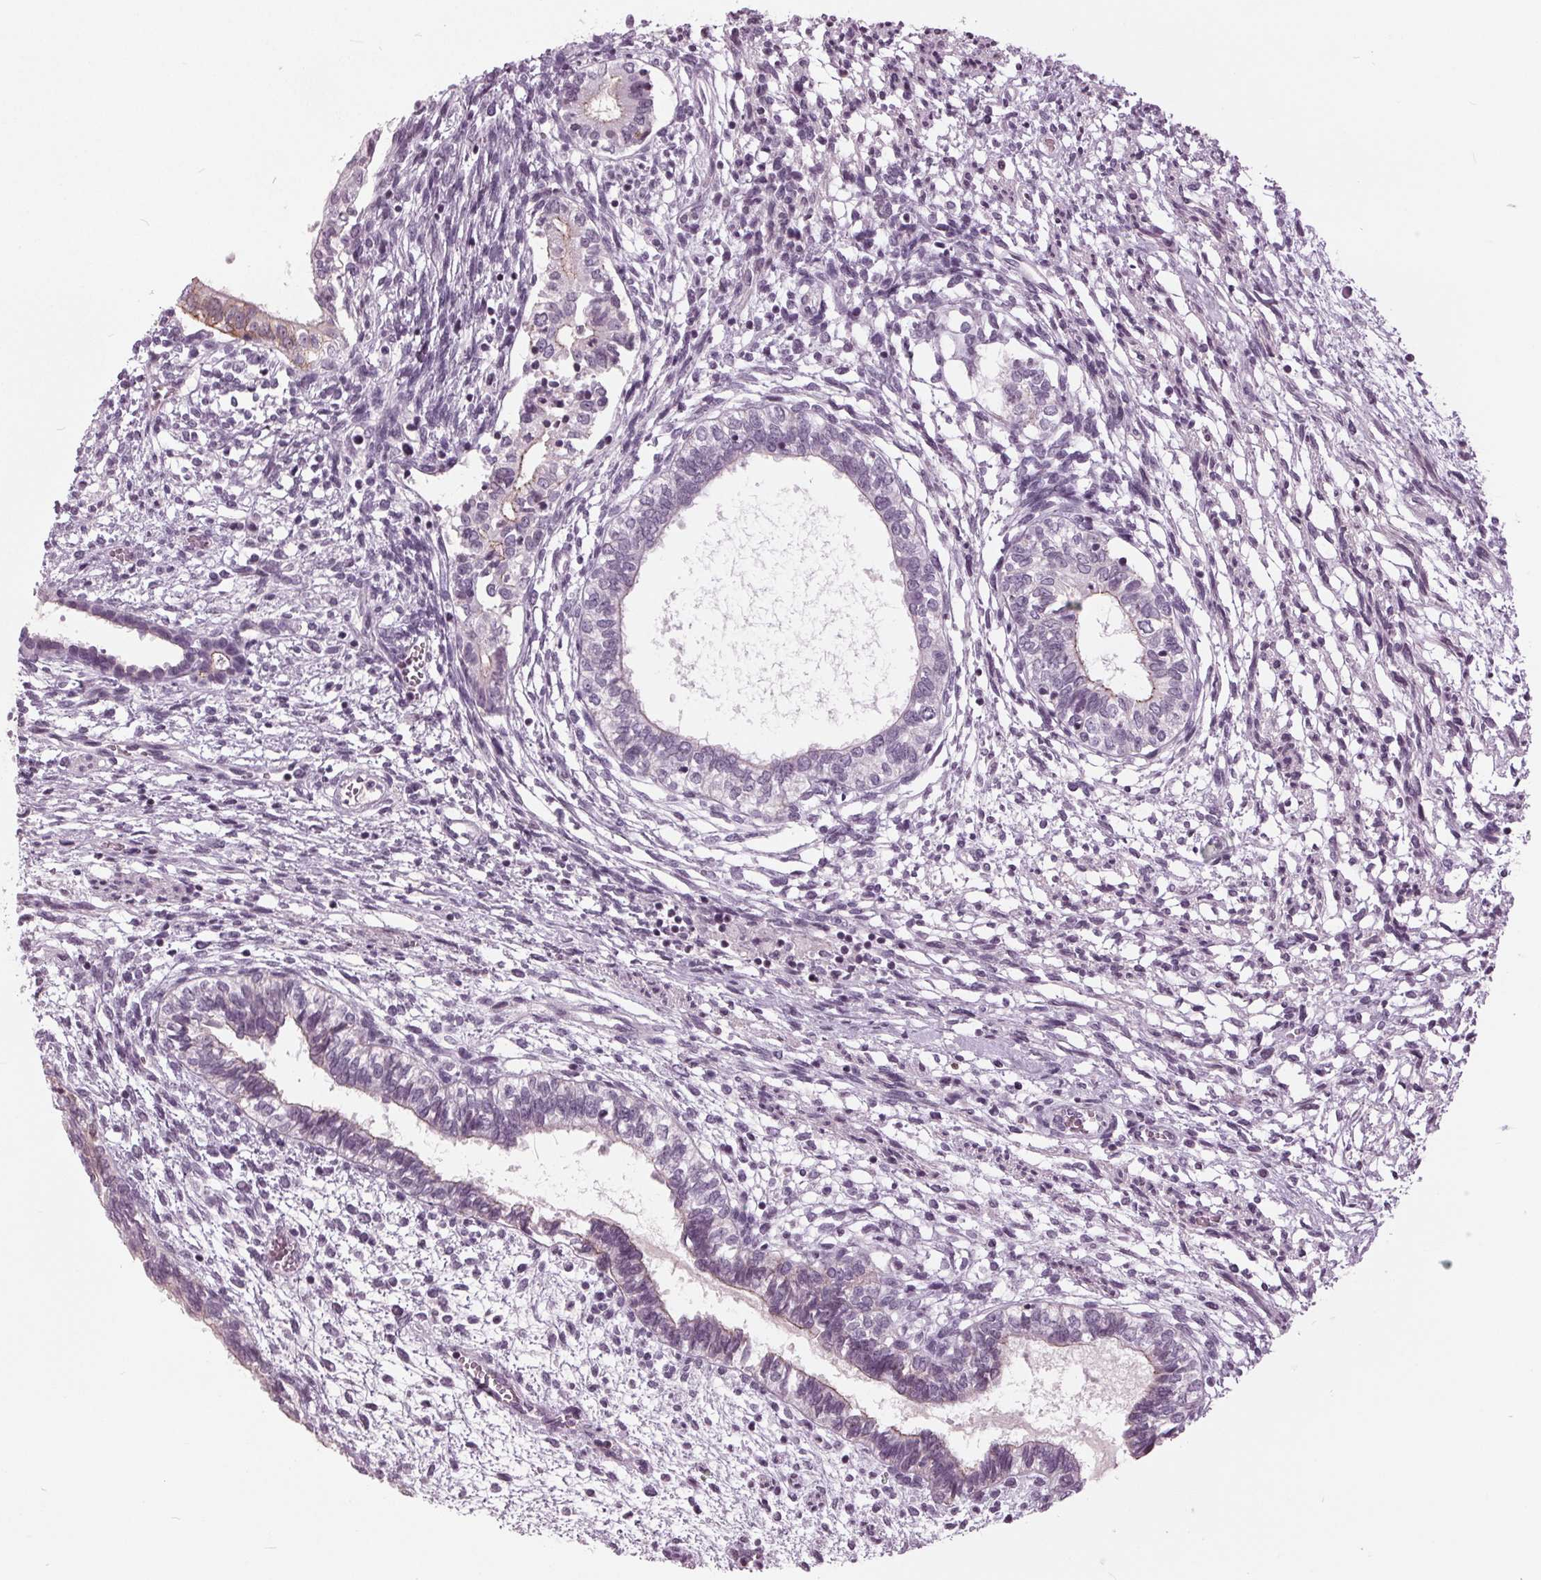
{"staining": {"intensity": "weak", "quantity": "<25%", "location": "cytoplasmic/membranous"}, "tissue": "testis cancer", "cell_type": "Tumor cells", "image_type": "cancer", "snomed": [{"axis": "morphology", "description": "Carcinoma, Embryonal, NOS"}, {"axis": "topography", "description": "Testis"}], "caption": "IHC histopathology image of neoplastic tissue: human testis cancer stained with DAB (3,3'-diaminobenzidine) shows no significant protein expression in tumor cells.", "gene": "SLC9A4", "patient": {"sex": "male", "age": 37}}